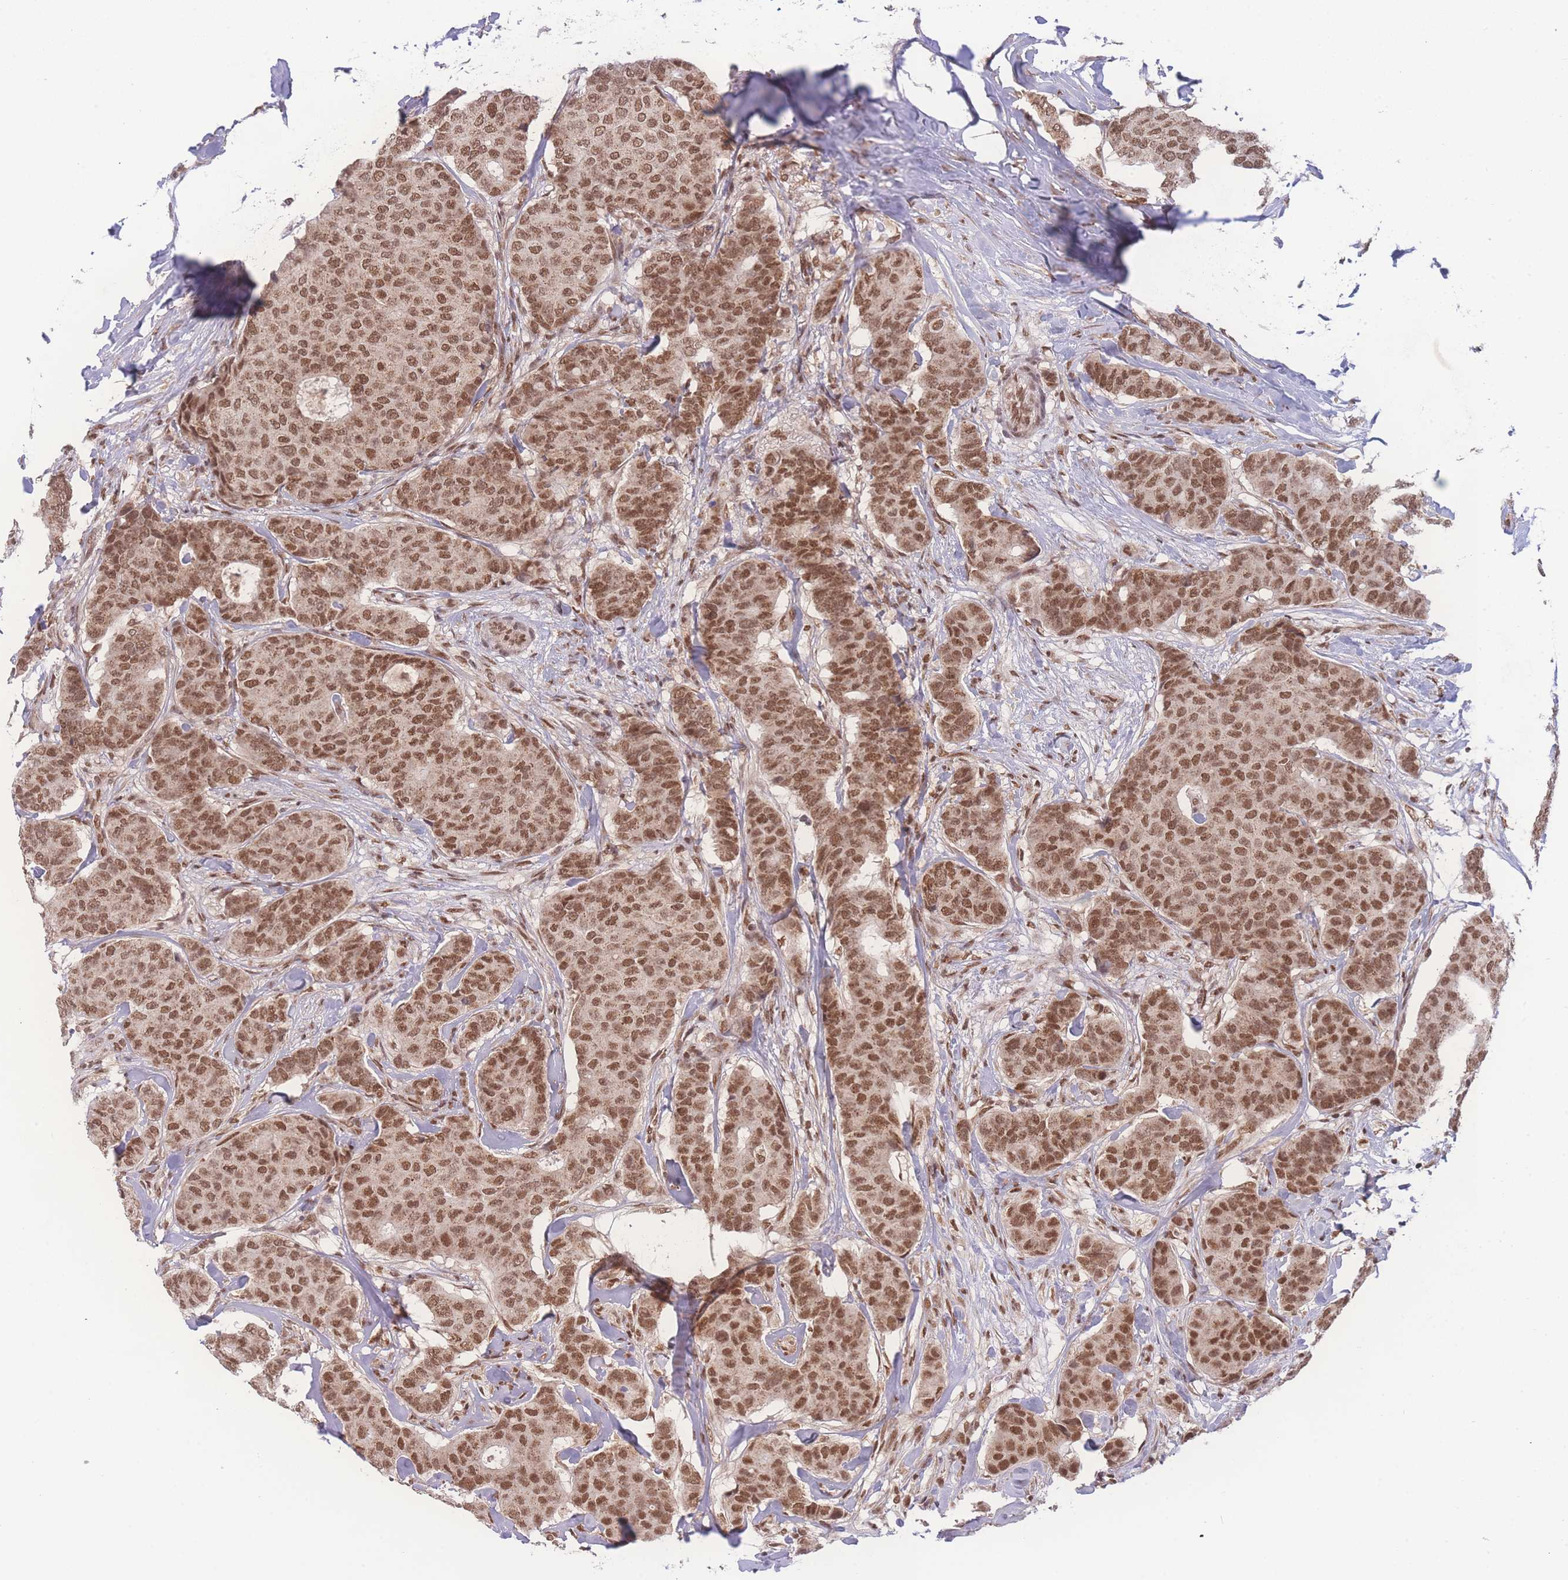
{"staining": {"intensity": "moderate", "quantity": ">75%", "location": "nuclear"}, "tissue": "breast cancer", "cell_type": "Tumor cells", "image_type": "cancer", "snomed": [{"axis": "morphology", "description": "Duct carcinoma"}, {"axis": "topography", "description": "Breast"}], "caption": "Protein staining reveals moderate nuclear staining in approximately >75% of tumor cells in infiltrating ductal carcinoma (breast). (Brightfield microscopy of DAB IHC at high magnification).", "gene": "RAVER1", "patient": {"sex": "female", "age": 75}}